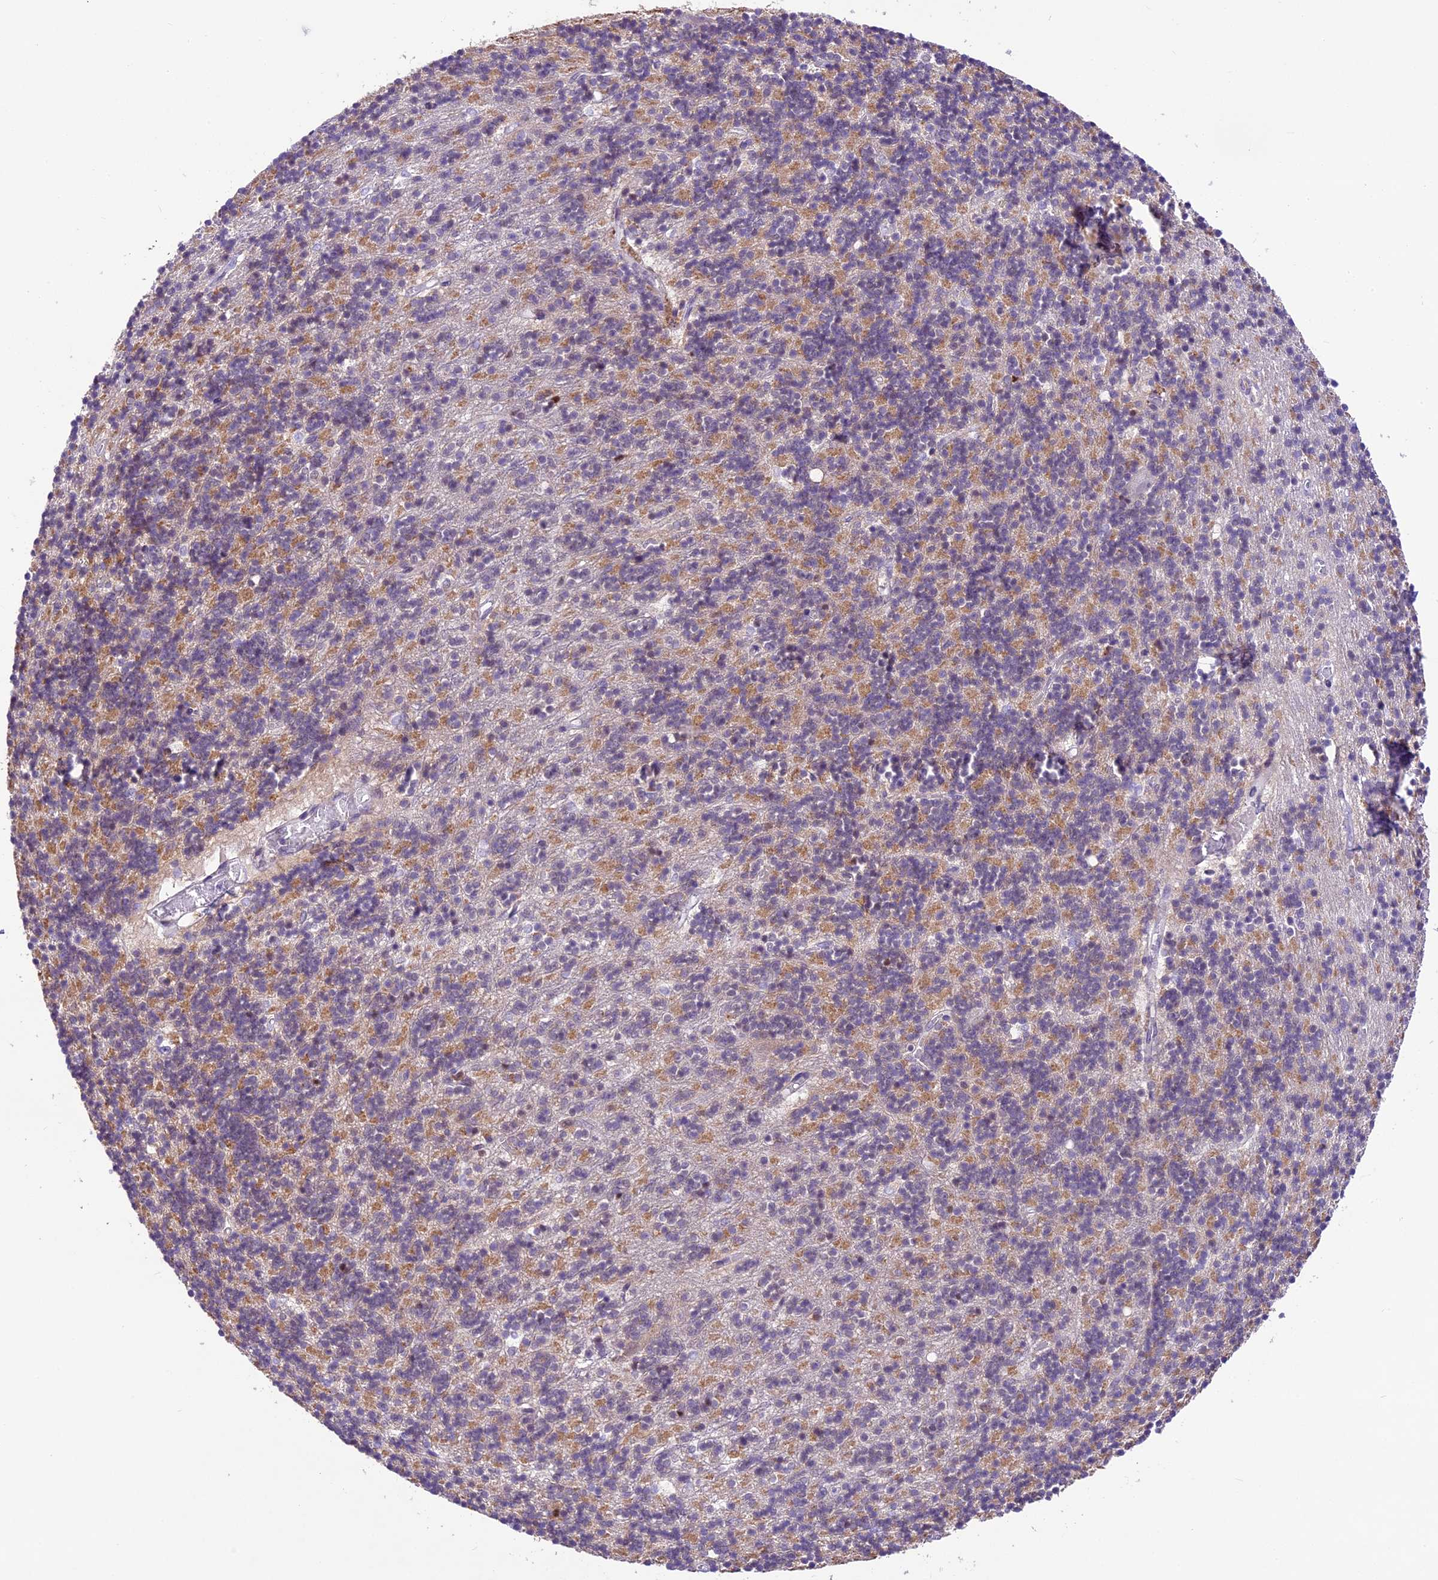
{"staining": {"intensity": "moderate", "quantity": ">75%", "location": "cytoplasmic/membranous"}, "tissue": "cerebellum", "cell_type": "Cells in granular layer", "image_type": "normal", "snomed": [{"axis": "morphology", "description": "Normal tissue, NOS"}, {"axis": "topography", "description": "Cerebellum"}], "caption": "This histopathology image reveals unremarkable cerebellum stained with immunohistochemistry (IHC) to label a protein in brown. The cytoplasmic/membranous of cells in granular layer show moderate positivity for the protein. Nuclei are counter-stained blue.", "gene": "SHKBP1", "patient": {"sex": "male", "age": 54}}